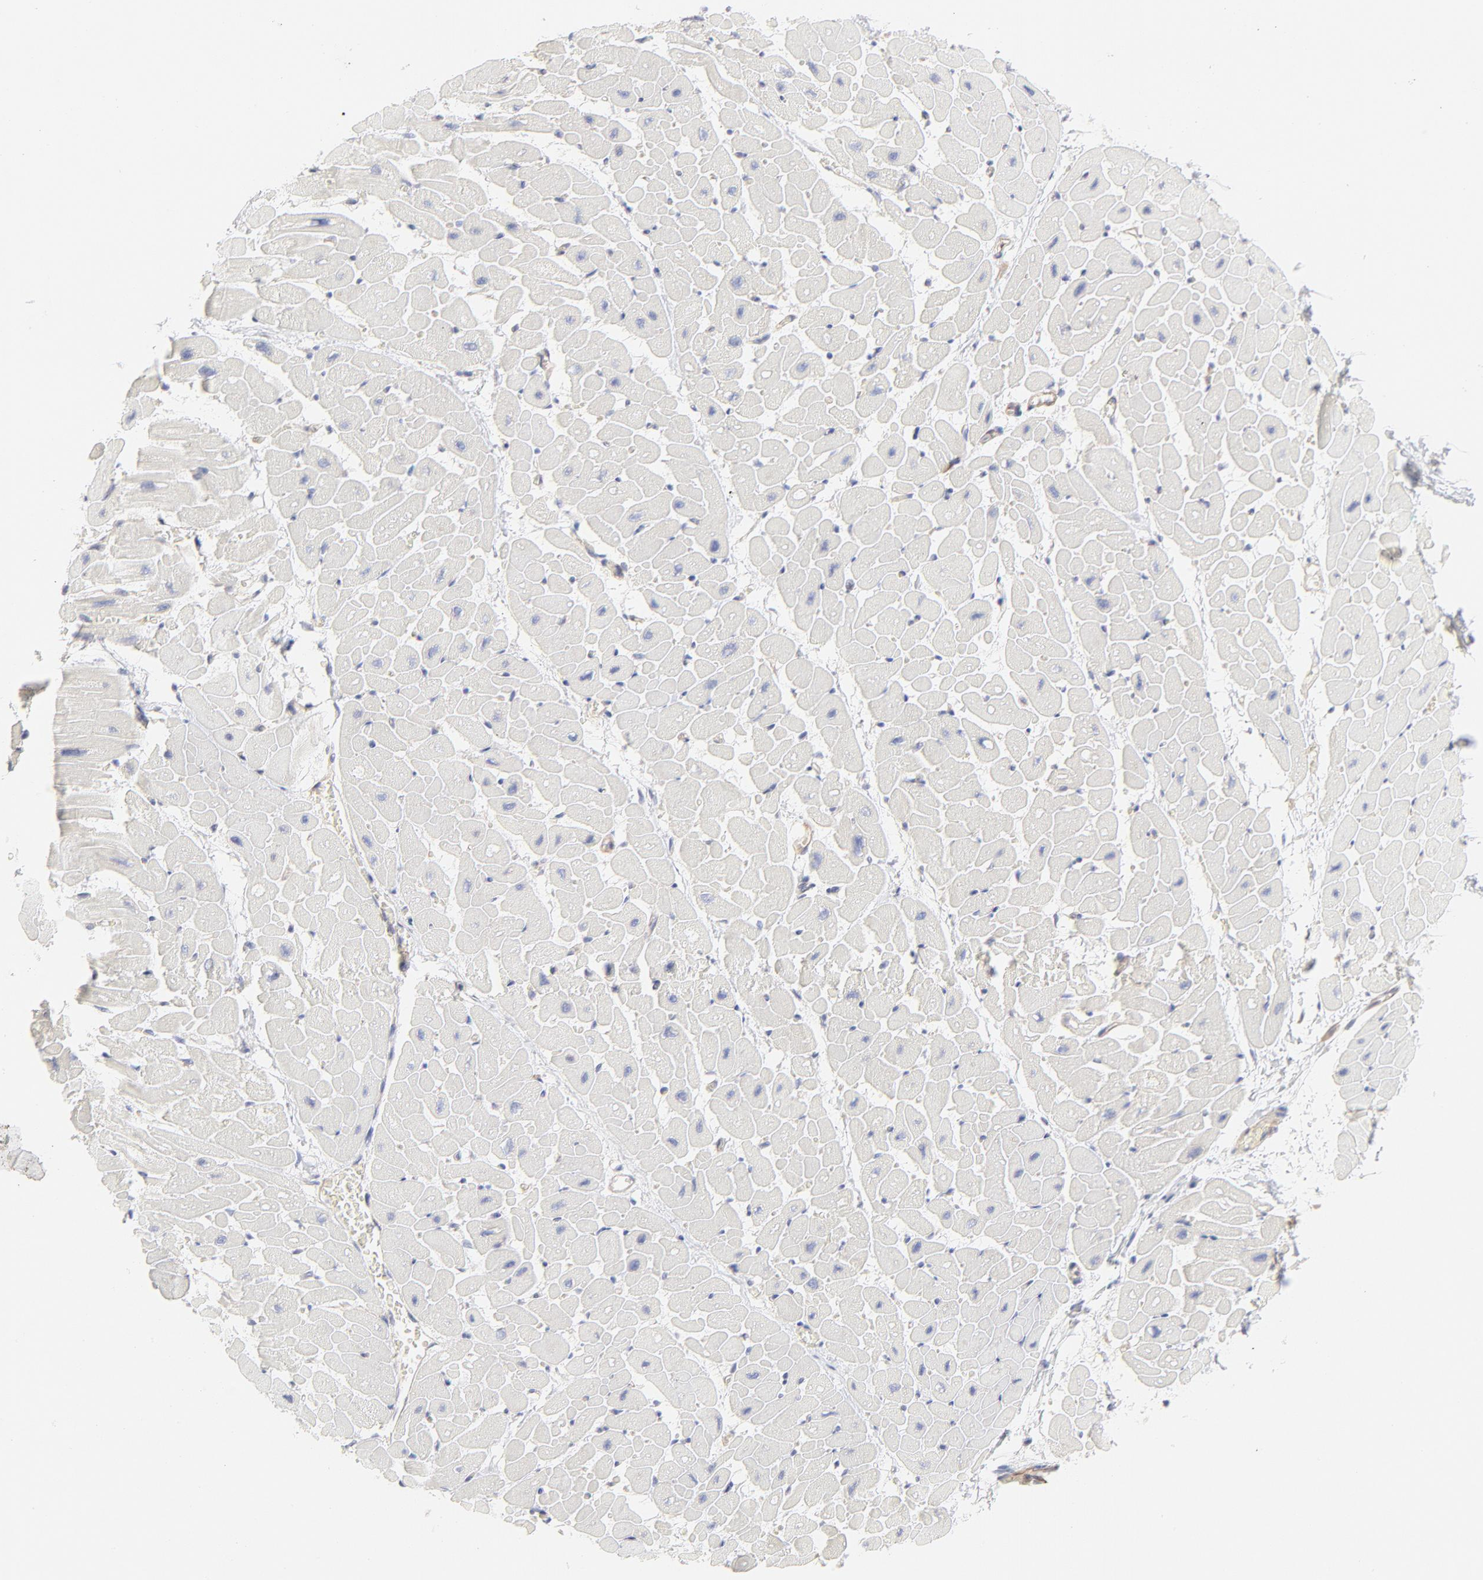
{"staining": {"intensity": "negative", "quantity": "none", "location": "none"}, "tissue": "heart muscle", "cell_type": "Cardiomyocytes", "image_type": "normal", "snomed": [{"axis": "morphology", "description": "Normal tissue, NOS"}, {"axis": "topography", "description": "Heart"}], "caption": "Immunohistochemistry image of normal heart muscle: heart muscle stained with DAB (3,3'-diaminobenzidine) exhibits no significant protein expression in cardiomyocytes.", "gene": "ELF3", "patient": {"sex": "male", "age": 45}}